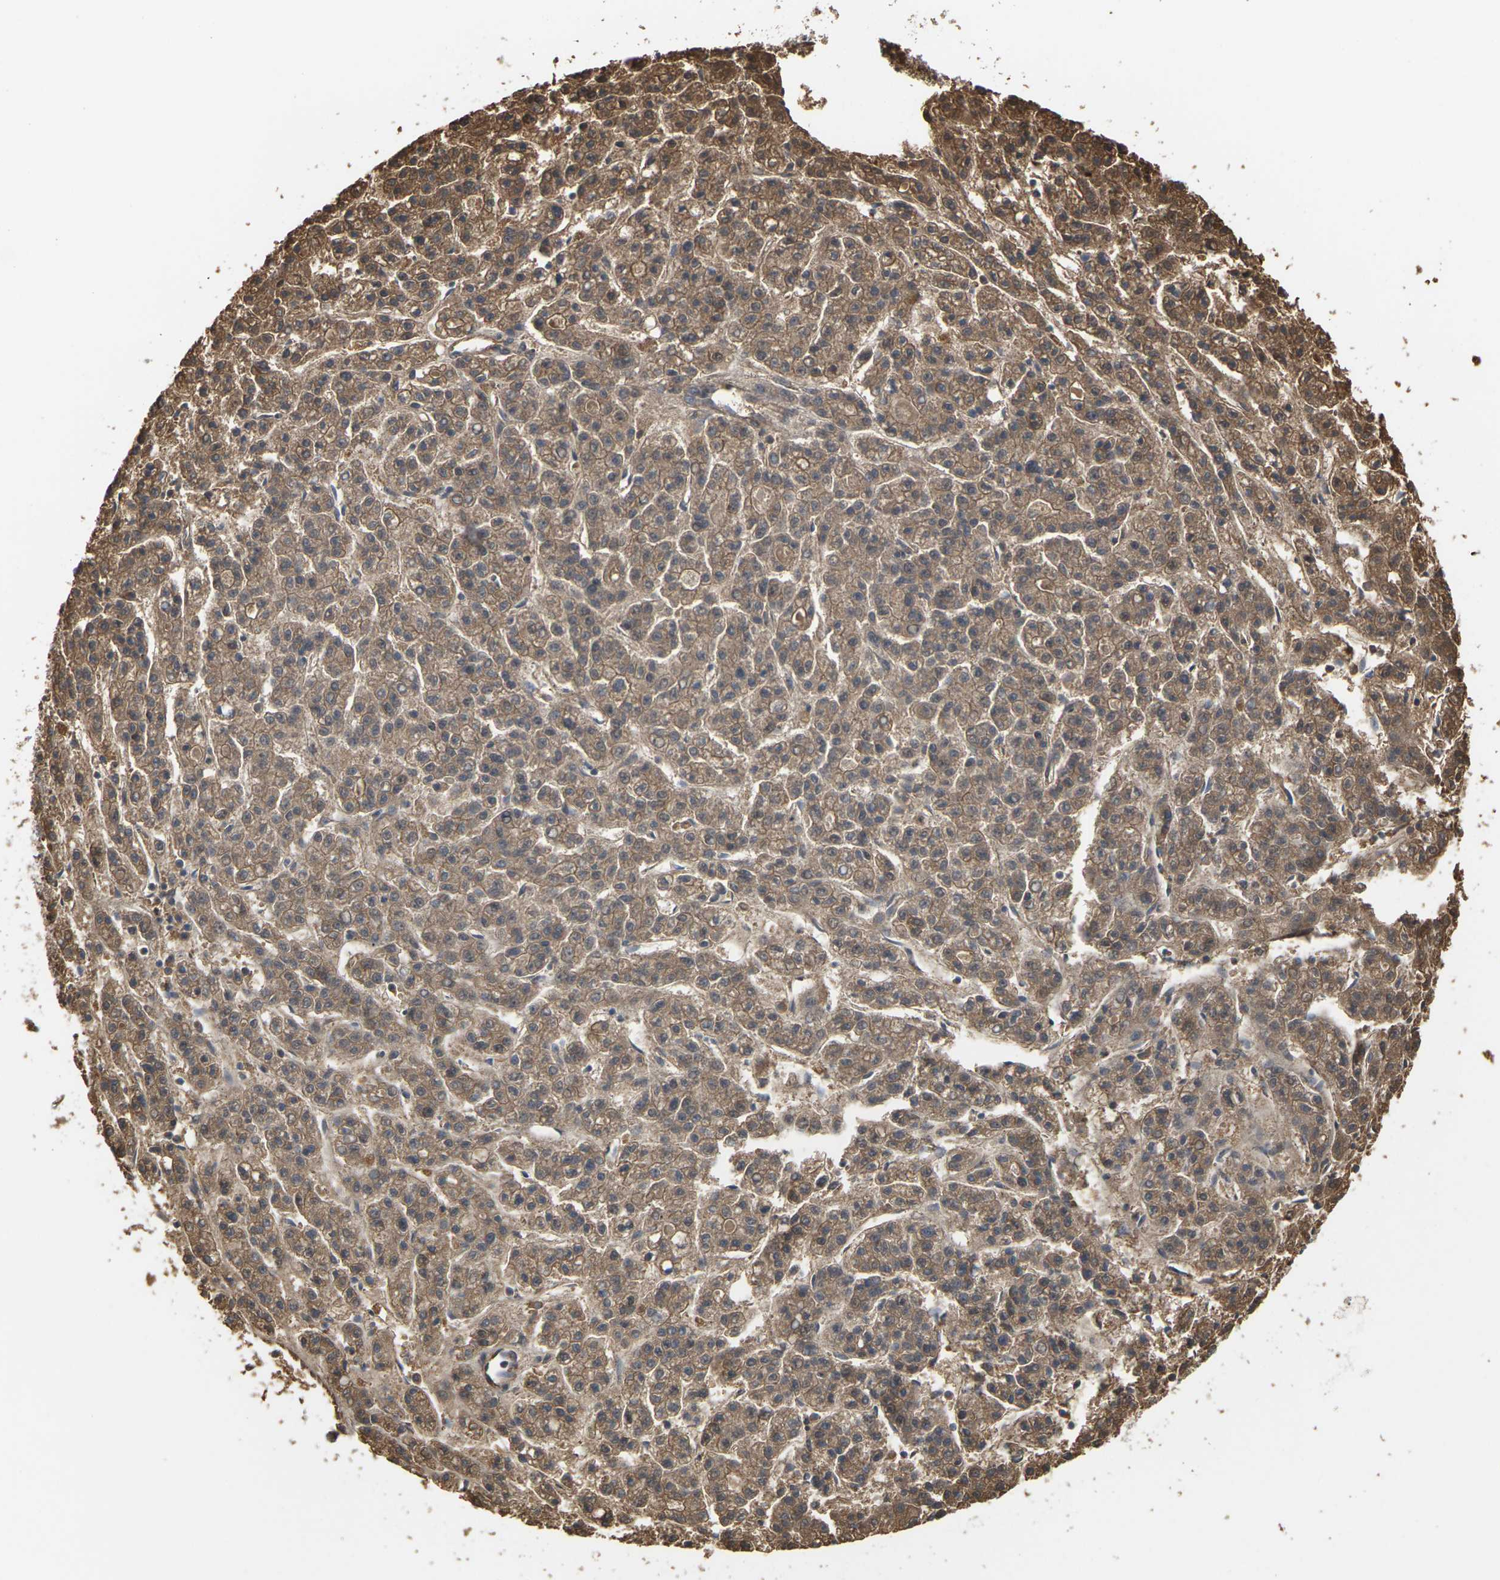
{"staining": {"intensity": "moderate", "quantity": ">75%", "location": "cytoplasmic/membranous"}, "tissue": "liver cancer", "cell_type": "Tumor cells", "image_type": "cancer", "snomed": [{"axis": "morphology", "description": "Carcinoma, Hepatocellular, NOS"}, {"axis": "topography", "description": "Liver"}], "caption": "Immunohistochemistry (IHC) photomicrograph of neoplastic tissue: liver cancer stained using immunohistochemistry shows medium levels of moderate protein expression localized specifically in the cytoplasmic/membranous of tumor cells, appearing as a cytoplasmic/membranous brown color.", "gene": "PCDHB4", "patient": {"sex": "male", "age": 70}}